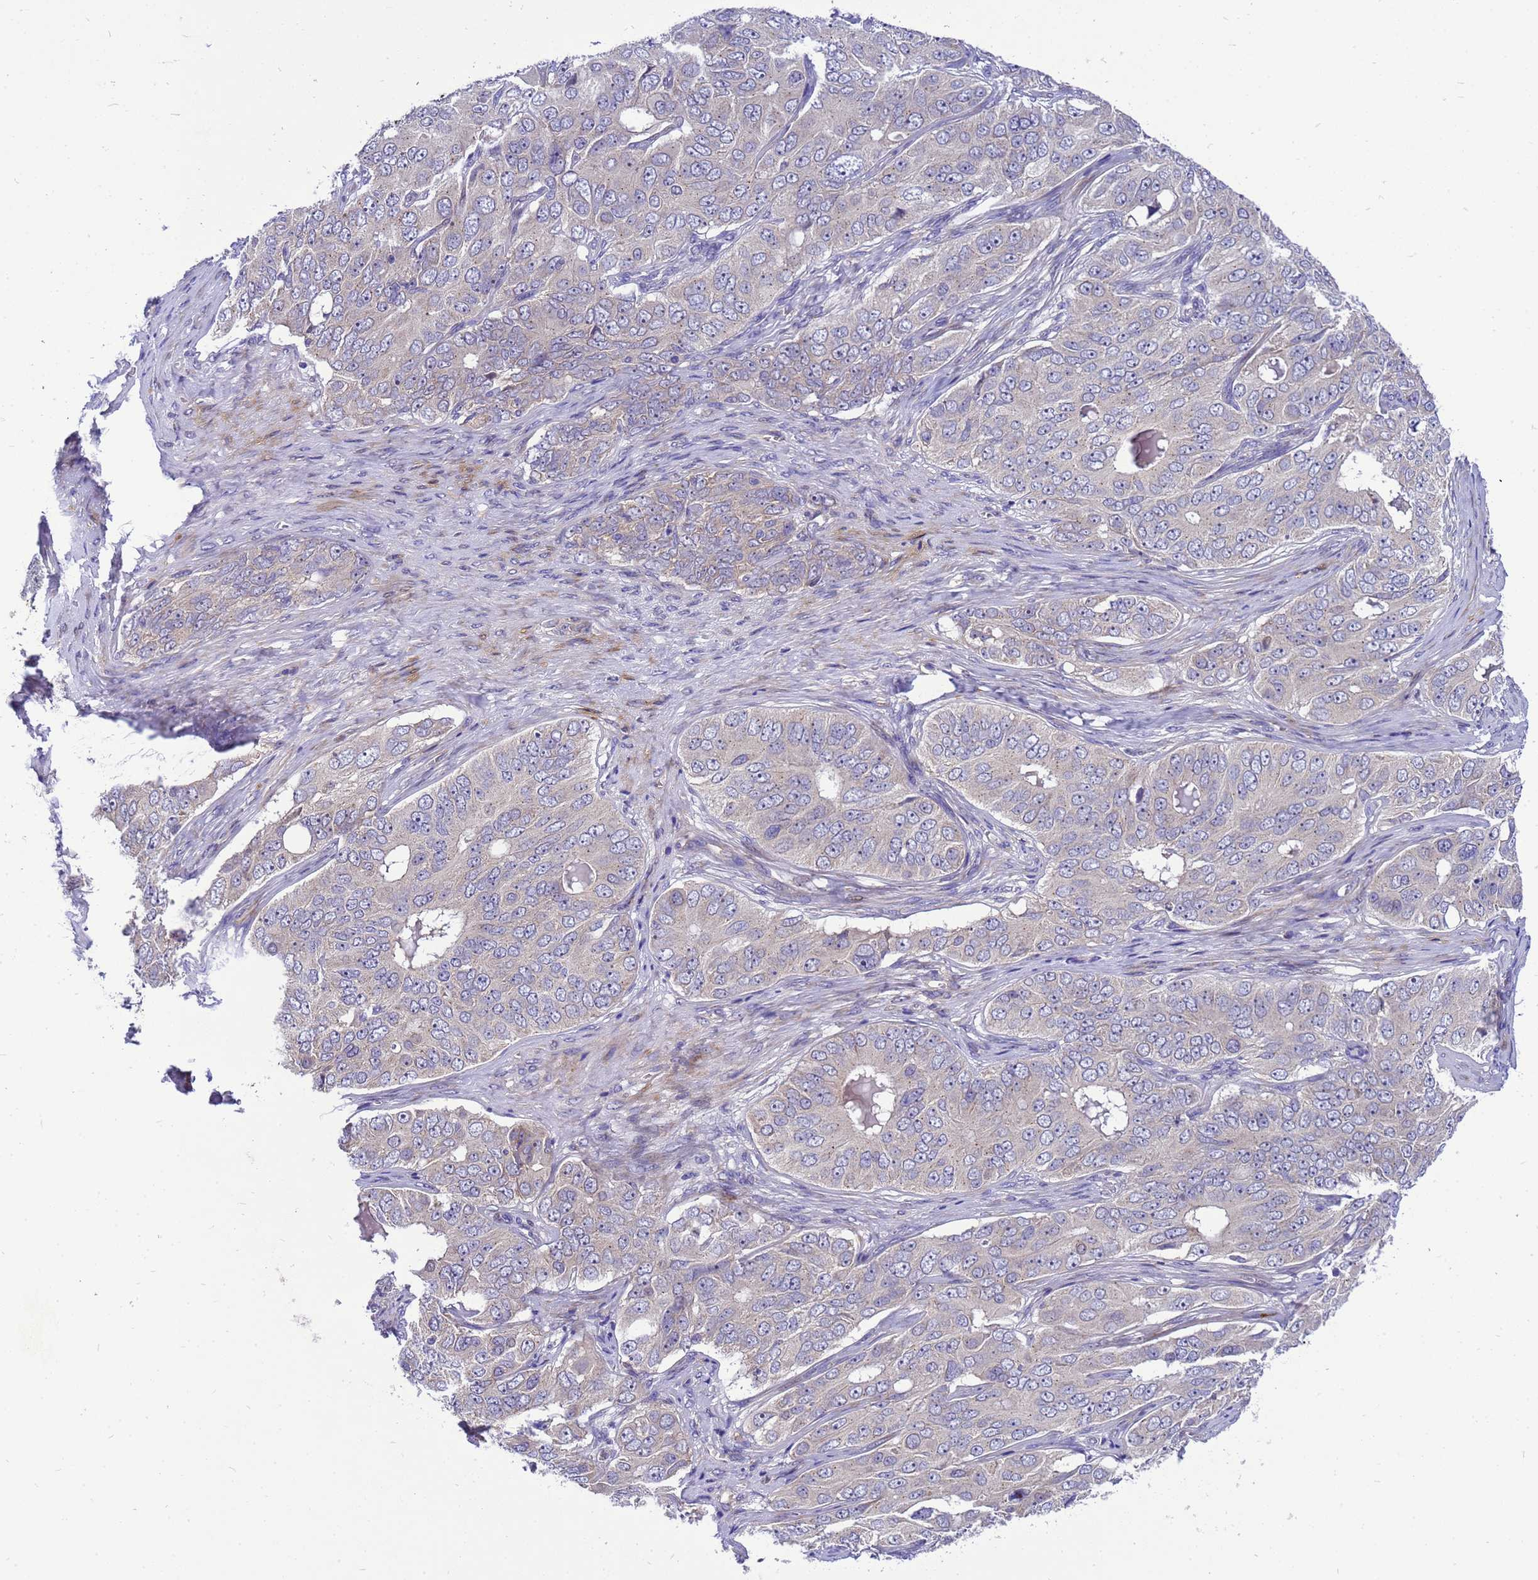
{"staining": {"intensity": "negative", "quantity": "none", "location": "none"}, "tissue": "ovarian cancer", "cell_type": "Tumor cells", "image_type": "cancer", "snomed": [{"axis": "morphology", "description": "Carcinoma, endometroid"}, {"axis": "topography", "description": "Ovary"}], "caption": "DAB immunohistochemical staining of ovarian cancer (endometroid carcinoma) displays no significant staining in tumor cells.", "gene": "POP7", "patient": {"sex": "female", "age": 51}}